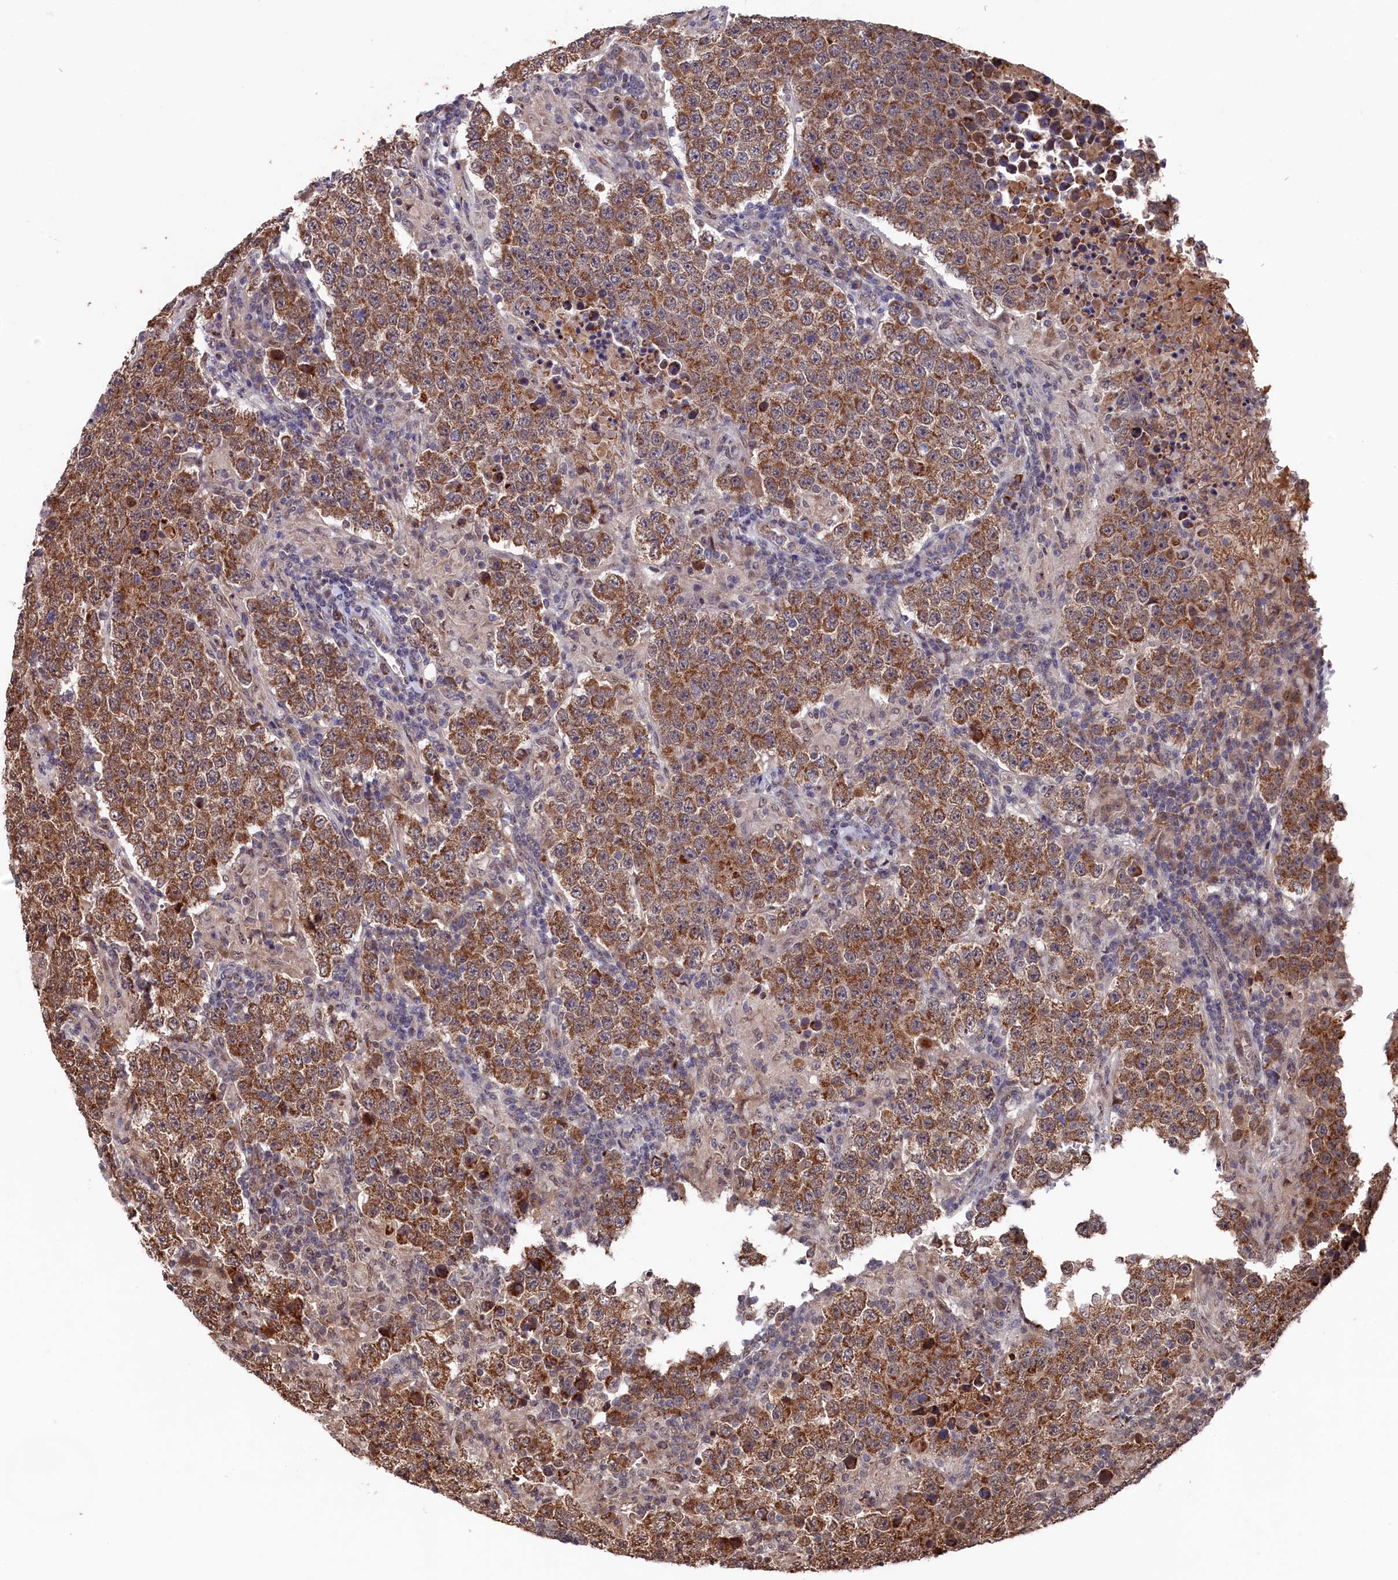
{"staining": {"intensity": "moderate", "quantity": ">75%", "location": "cytoplasmic/membranous"}, "tissue": "testis cancer", "cell_type": "Tumor cells", "image_type": "cancer", "snomed": [{"axis": "morphology", "description": "Normal tissue, NOS"}, {"axis": "morphology", "description": "Urothelial carcinoma, High grade"}, {"axis": "morphology", "description": "Seminoma, NOS"}, {"axis": "morphology", "description": "Carcinoma, Embryonal, NOS"}, {"axis": "topography", "description": "Urinary bladder"}, {"axis": "topography", "description": "Testis"}], "caption": "Testis cancer stained with IHC displays moderate cytoplasmic/membranous expression in about >75% of tumor cells.", "gene": "CLPX", "patient": {"sex": "male", "age": 41}}